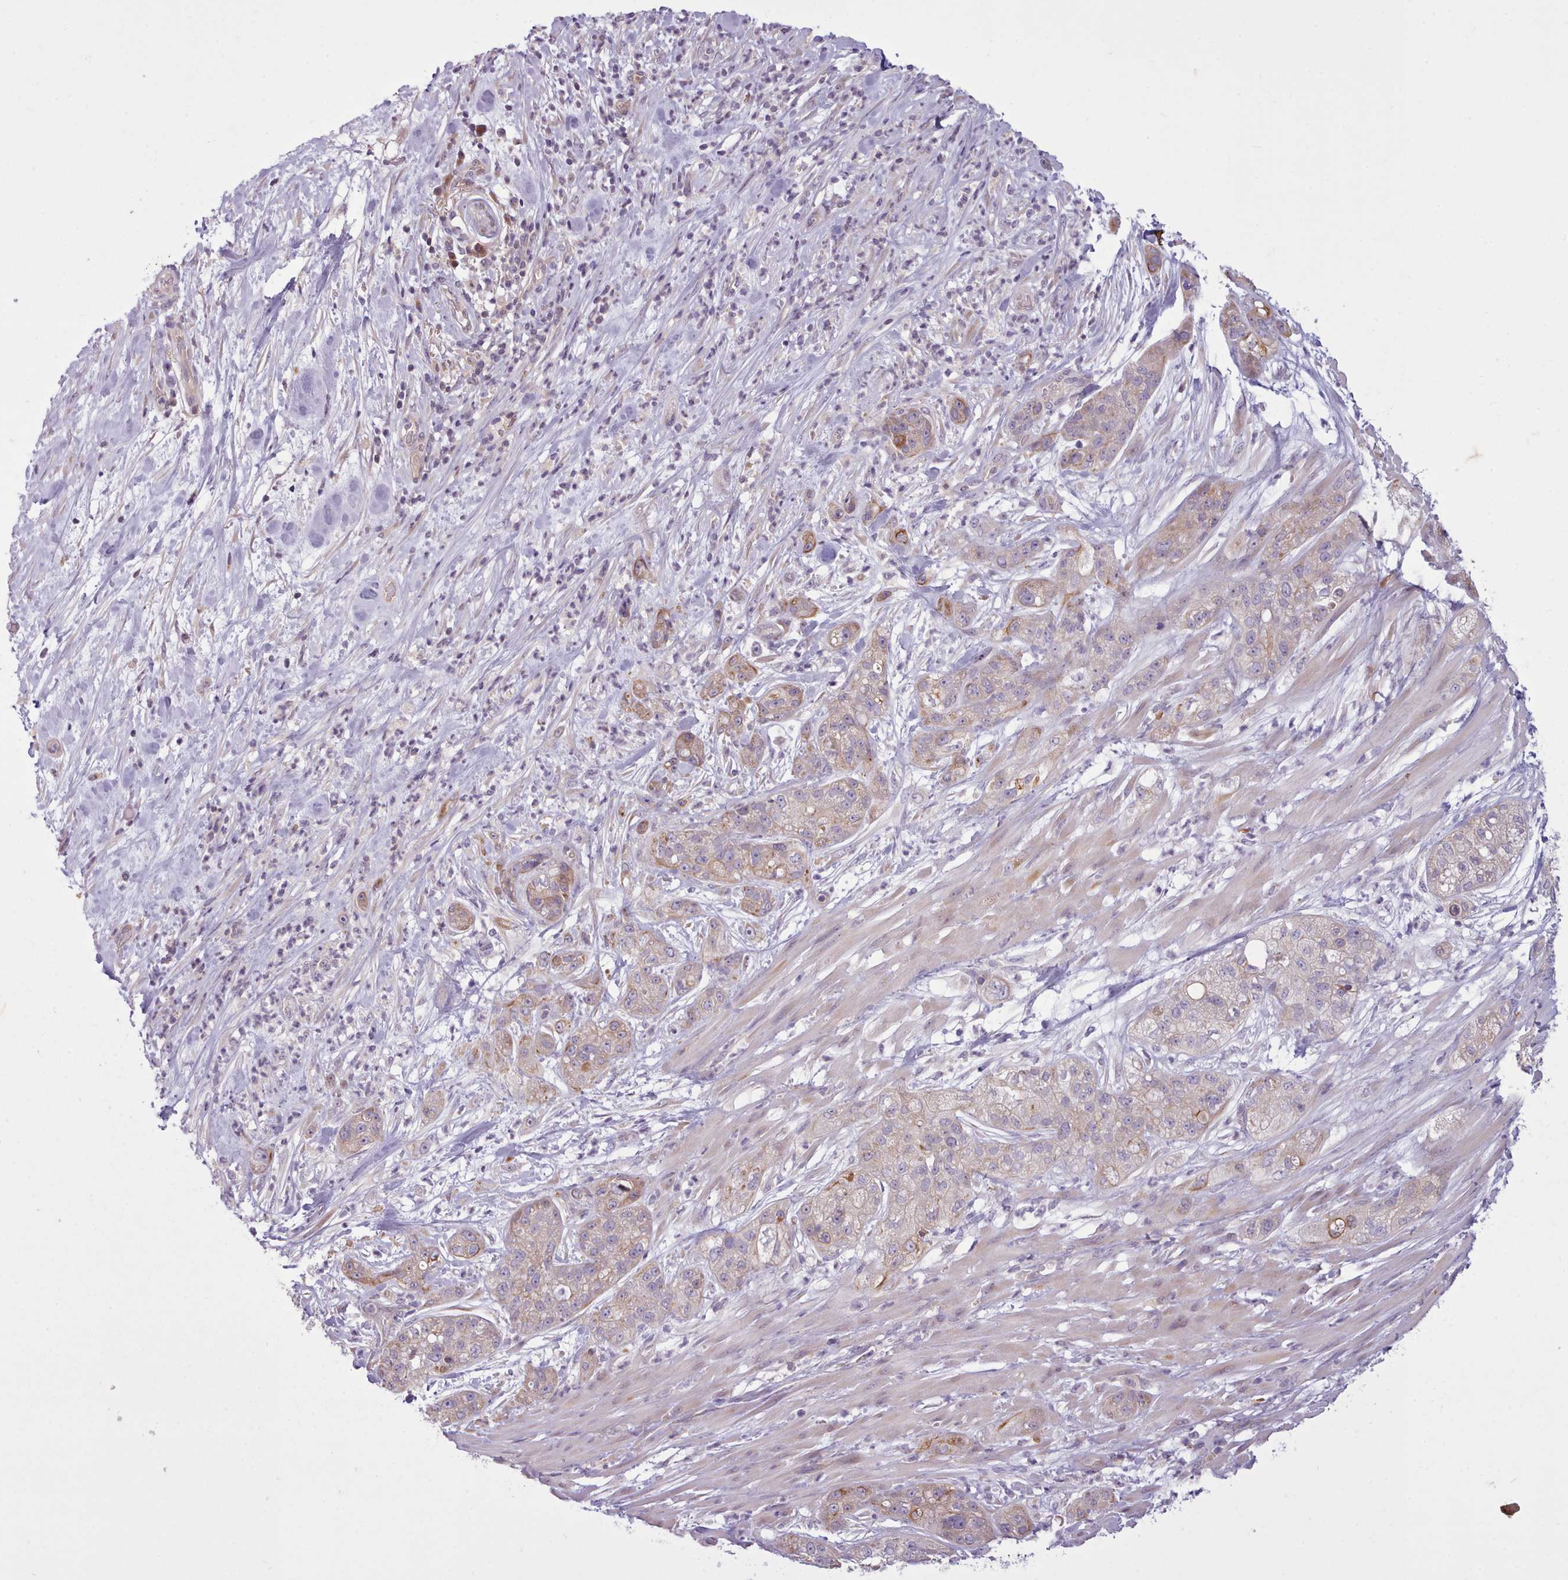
{"staining": {"intensity": "moderate", "quantity": "<25%", "location": "cytoplasmic/membranous"}, "tissue": "pancreatic cancer", "cell_type": "Tumor cells", "image_type": "cancer", "snomed": [{"axis": "morphology", "description": "Adenocarcinoma, NOS"}, {"axis": "topography", "description": "Pancreas"}], "caption": "Brown immunohistochemical staining in human pancreatic cancer (adenocarcinoma) exhibits moderate cytoplasmic/membranous staining in about <25% of tumor cells.", "gene": "NMRK1", "patient": {"sex": "female", "age": 78}}